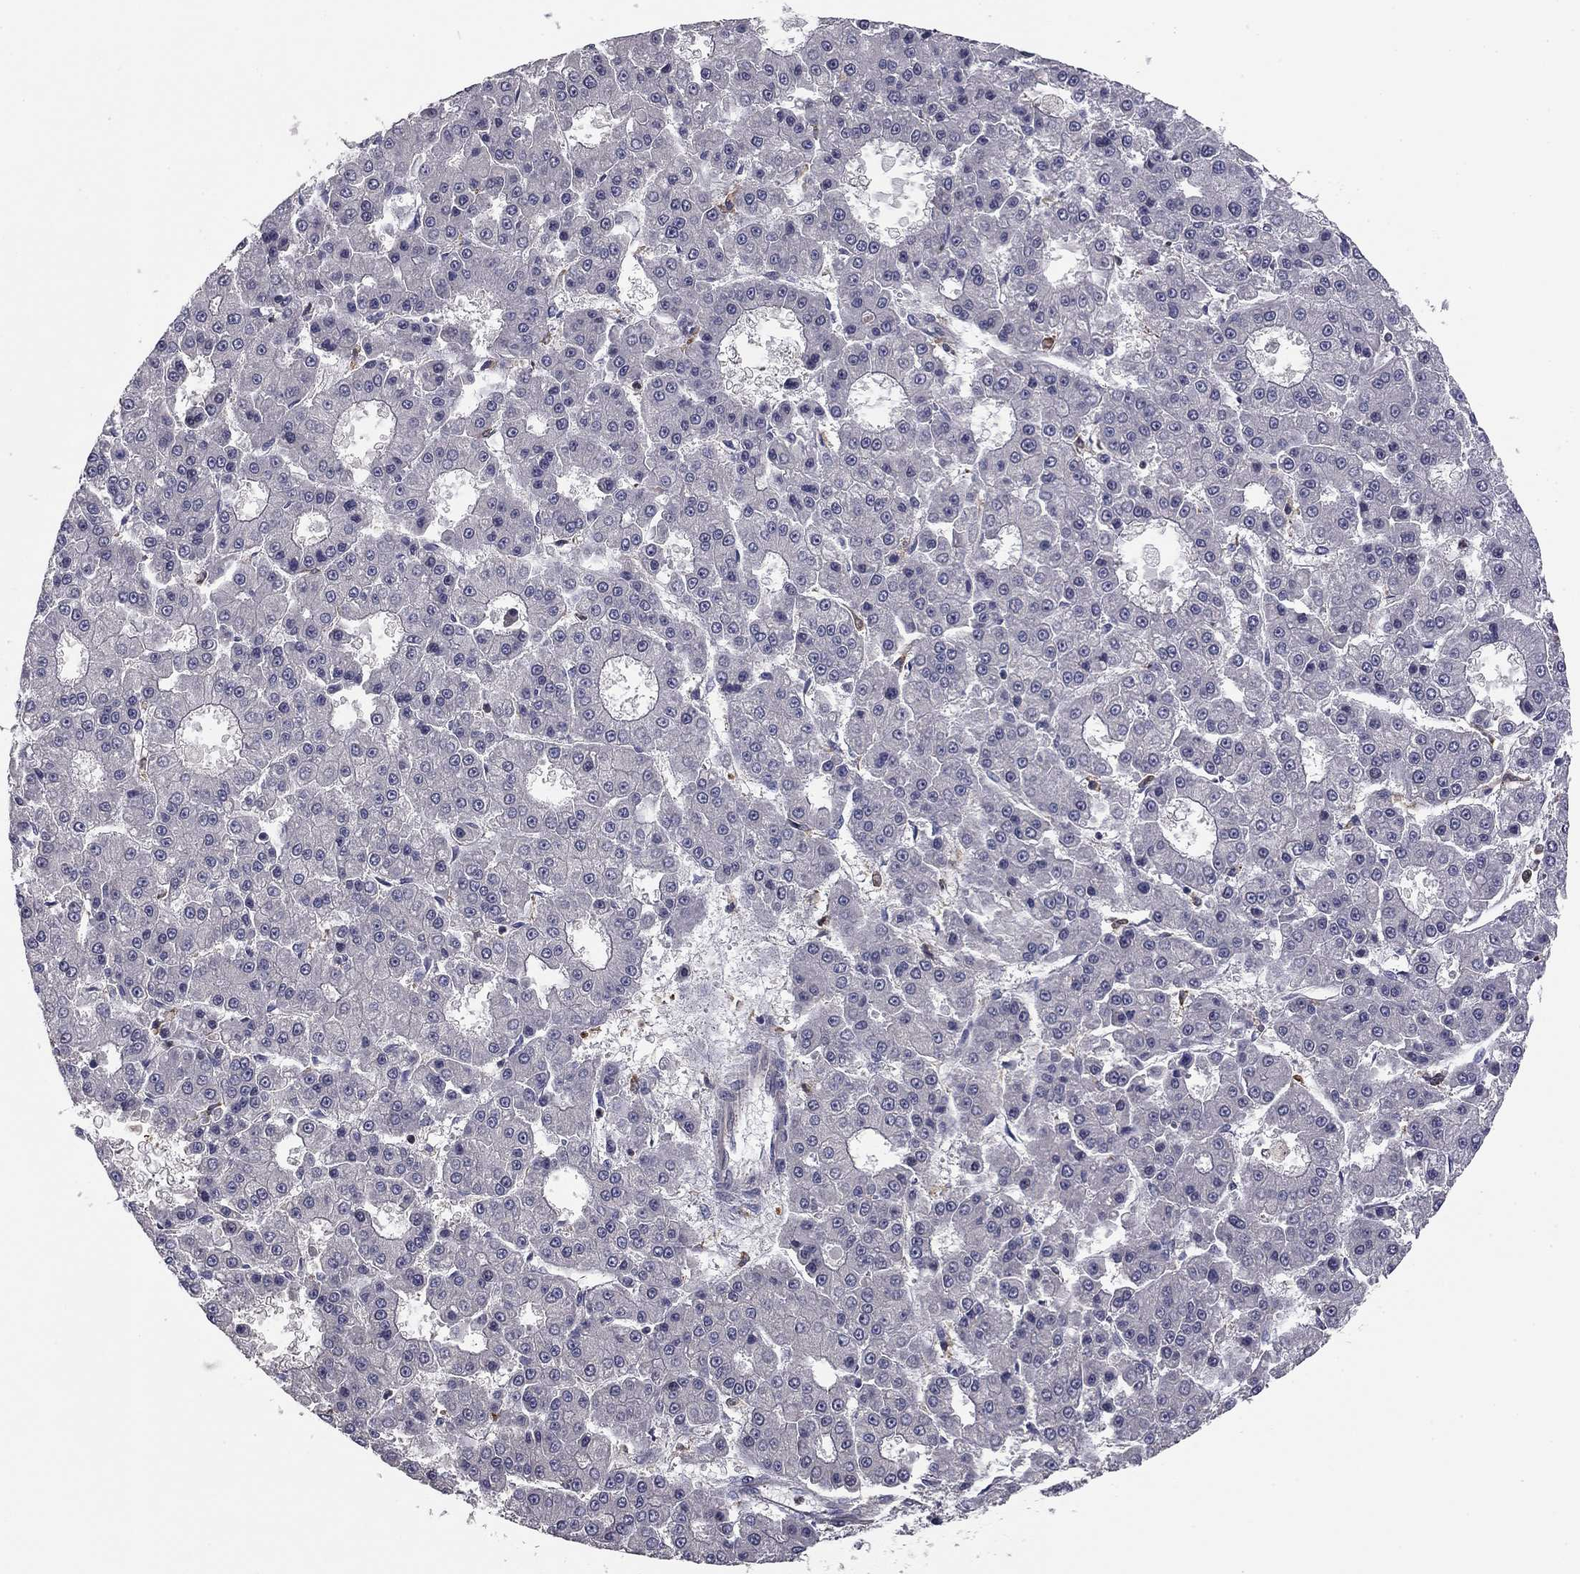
{"staining": {"intensity": "negative", "quantity": "none", "location": "none"}, "tissue": "liver cancer", "cell_type": "Tumor cells", "image_type": "cancer", "snomed": [{"axis": "morphology", "description": "Carcinoma, Hepatocellular, NOS"}, {"axis": "topography", "description": "Liver"}], "caption": "Tumor cells show no significant protein positivity in liver cancer.", "gene": "PLCB2", "patient": {"sex": "male", "age": 70}}